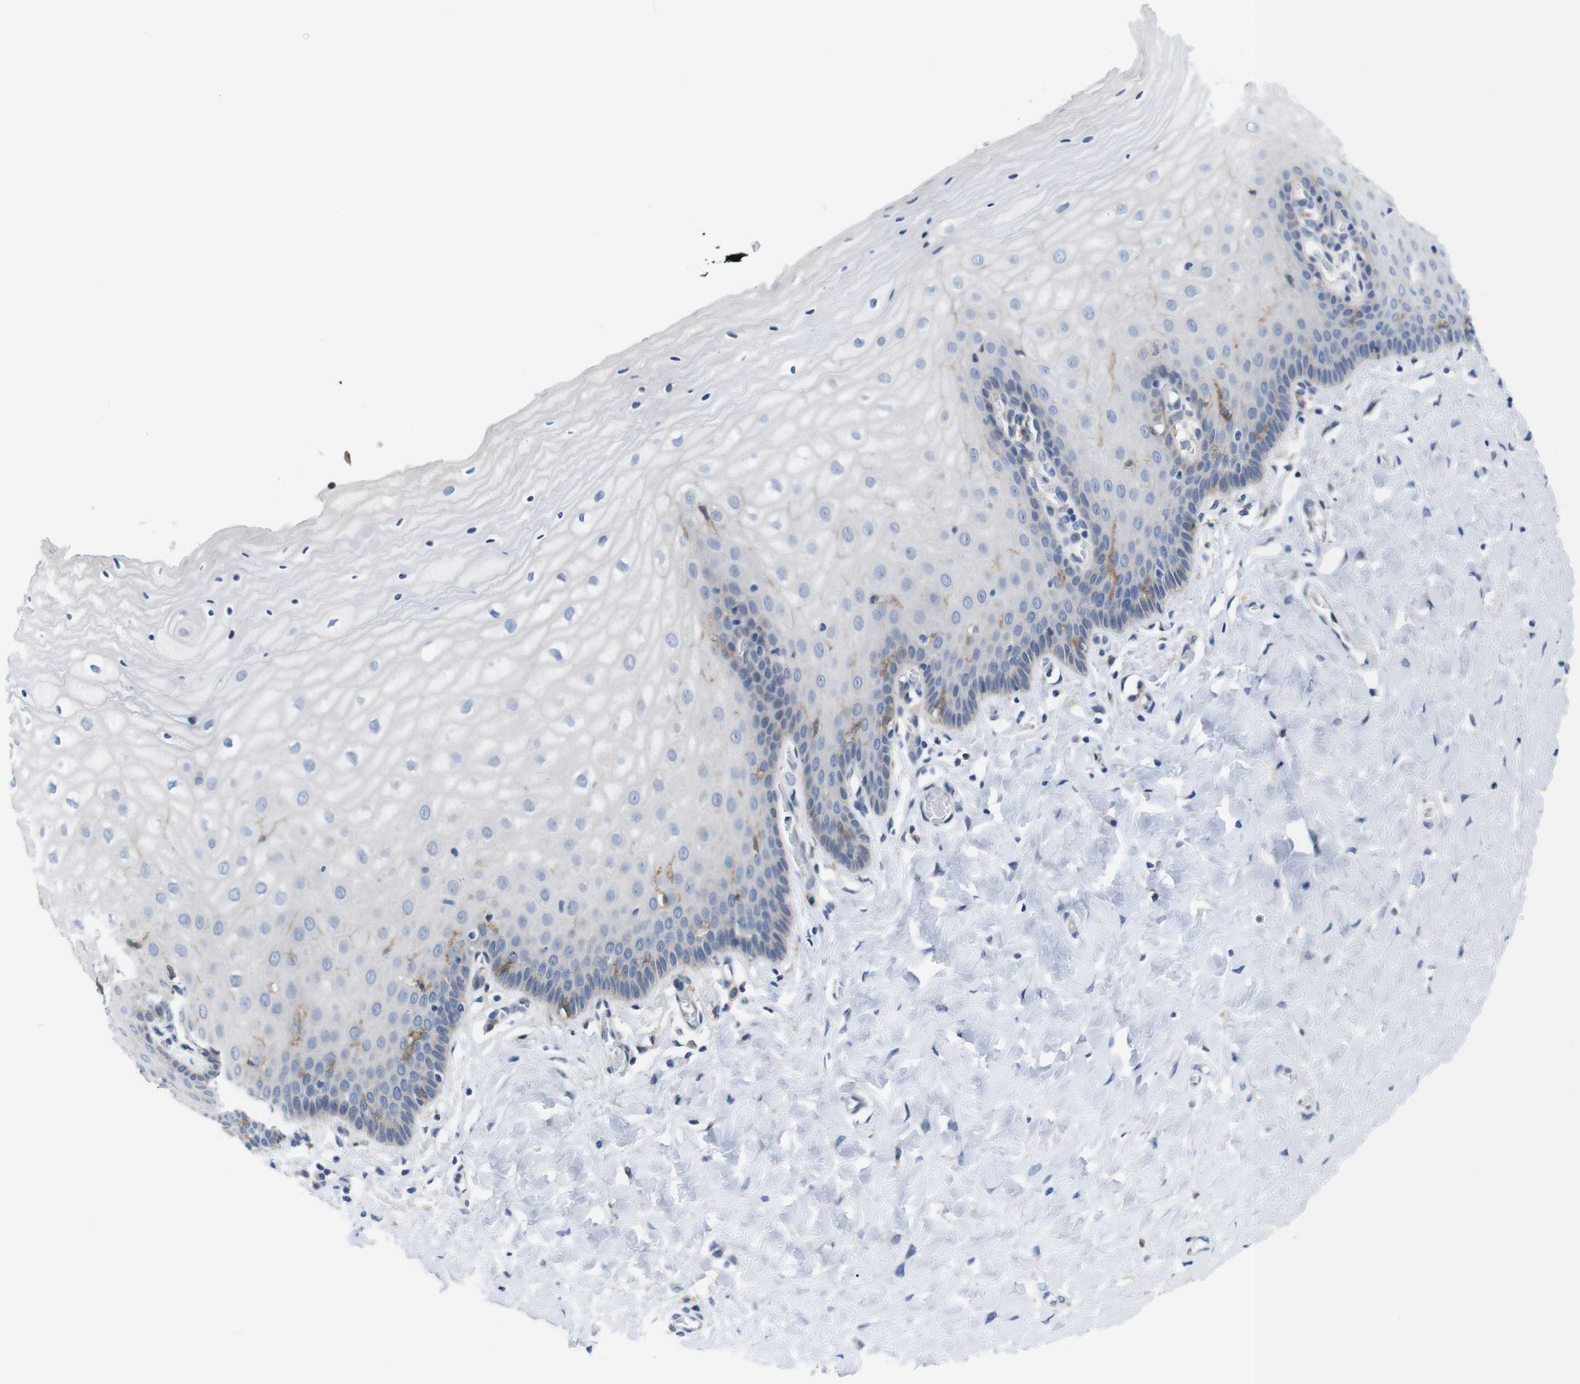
{"staining": {"intensity": "moderate", "quantity": "<25%", "location": "cytoplasmic/membranous"}, "tissue": "cervix", "cell_type": "Squamous epithelial cells", "image_type": "normal", "snomed": [{"axis": "morphology", "description": "Normal tissue, NOS"}, {"axis": "topography", "description": "Cervix"}], "caption": "High-power microscopy captured an IHC histopathology image of benign cervix, revealing moderate cytoplasmic/membranous staining in approximately <25% of squamous epithelial cells.", "gene": "CD300C", "patient": {"sex": "female", "age": 55}}